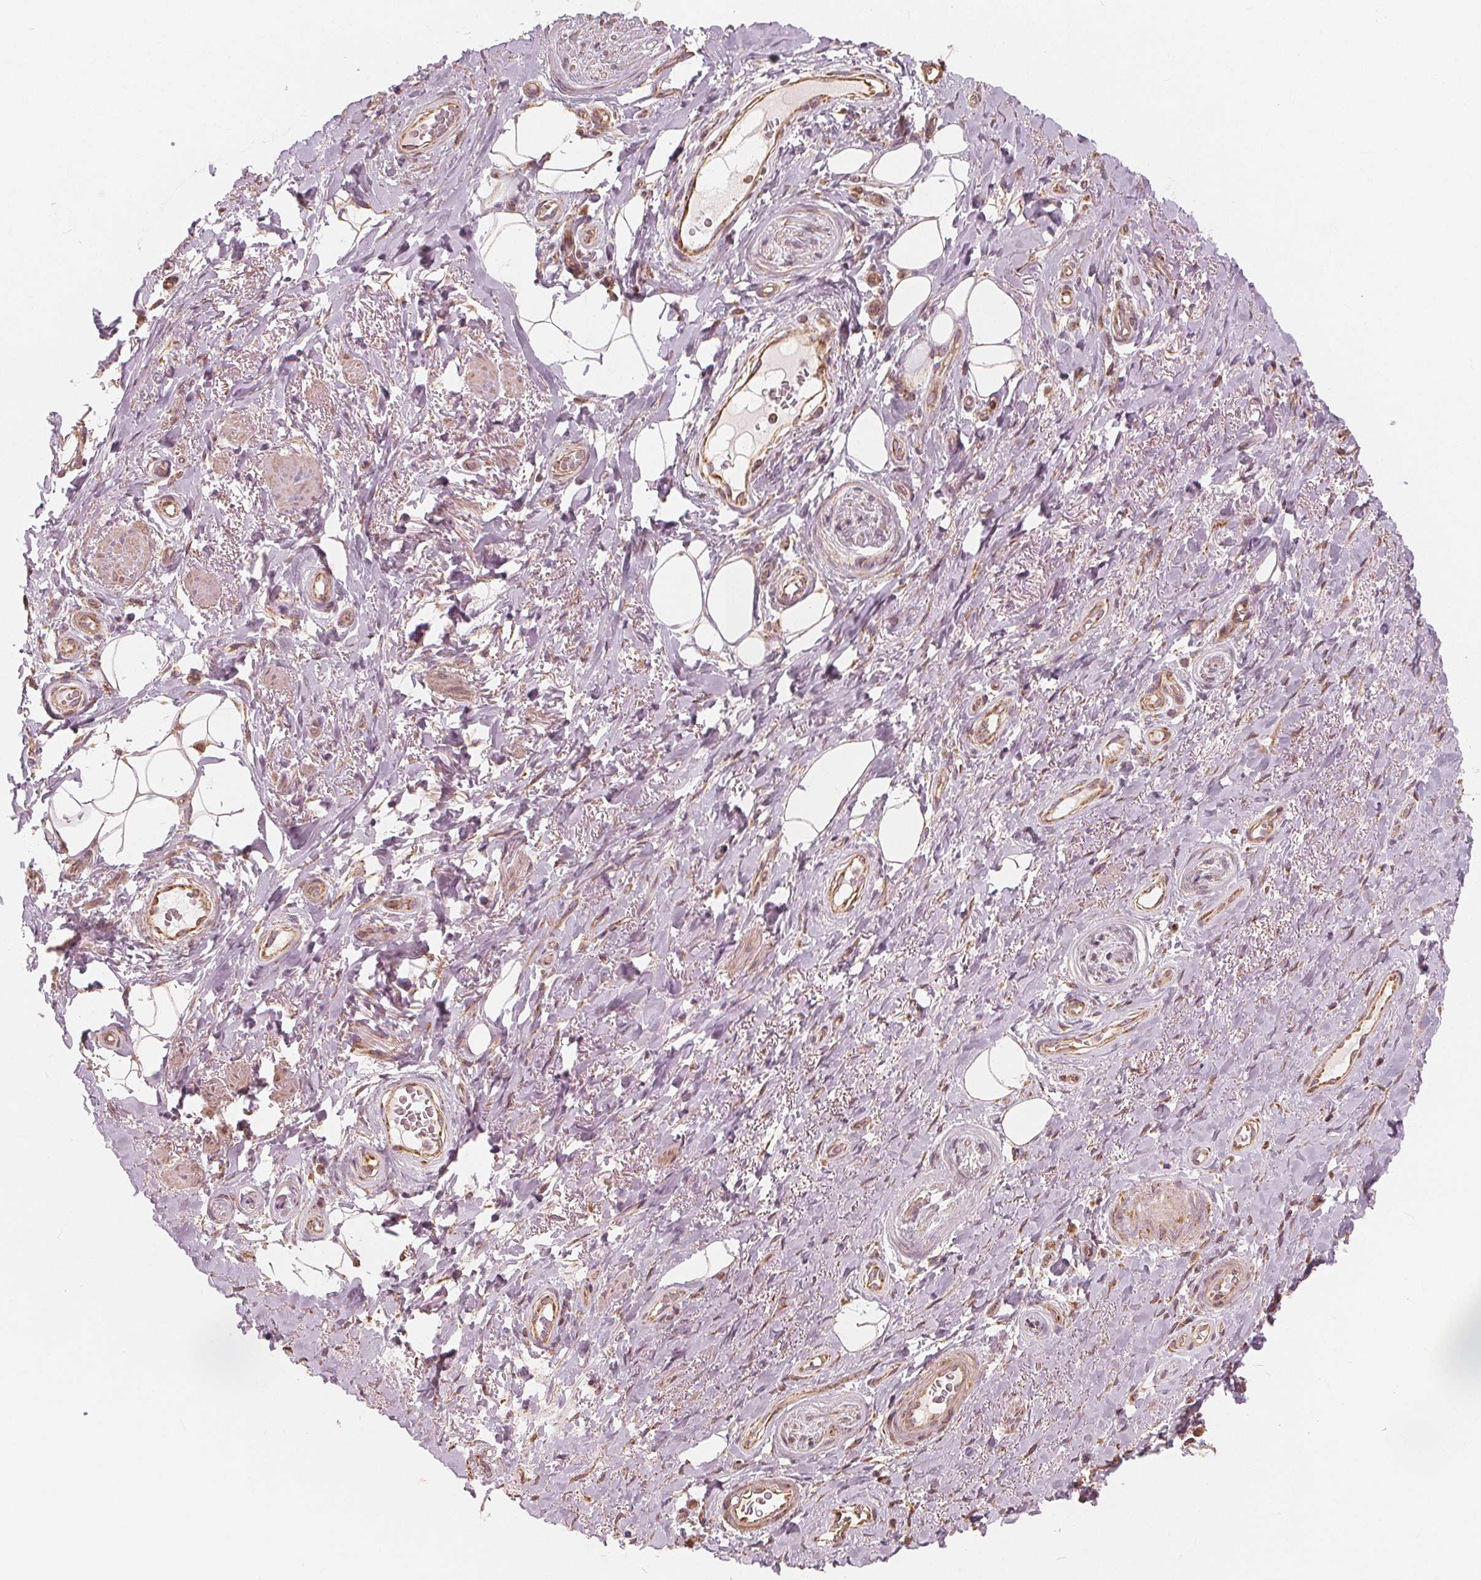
{"staining": {"intensity": "moderate", "quantity": "25%-75%", "location": "nuclear"}, "tissue": "adipose tissue", "cell_type": "Adipocytes", "image_type": "normal", "snomed": [{"axis": "morphology", "description": "Normal tissue, NOS"}, {"axis": "topography", "description": "Anal"}, {"axis": "topography", "description": "Peripheral nerve tissue"}], "caption": "Immunohistochemistry micrograph of normal adipose tissue: human adipose tissue stained using immunohistochemistry shows medium levels of moderate protein expression localized specifically in the nuclear of adipocytes, appearing as a nuclear brown color.", "gene": "PEX26", "patient": {"sex": "male", "age": 53}}